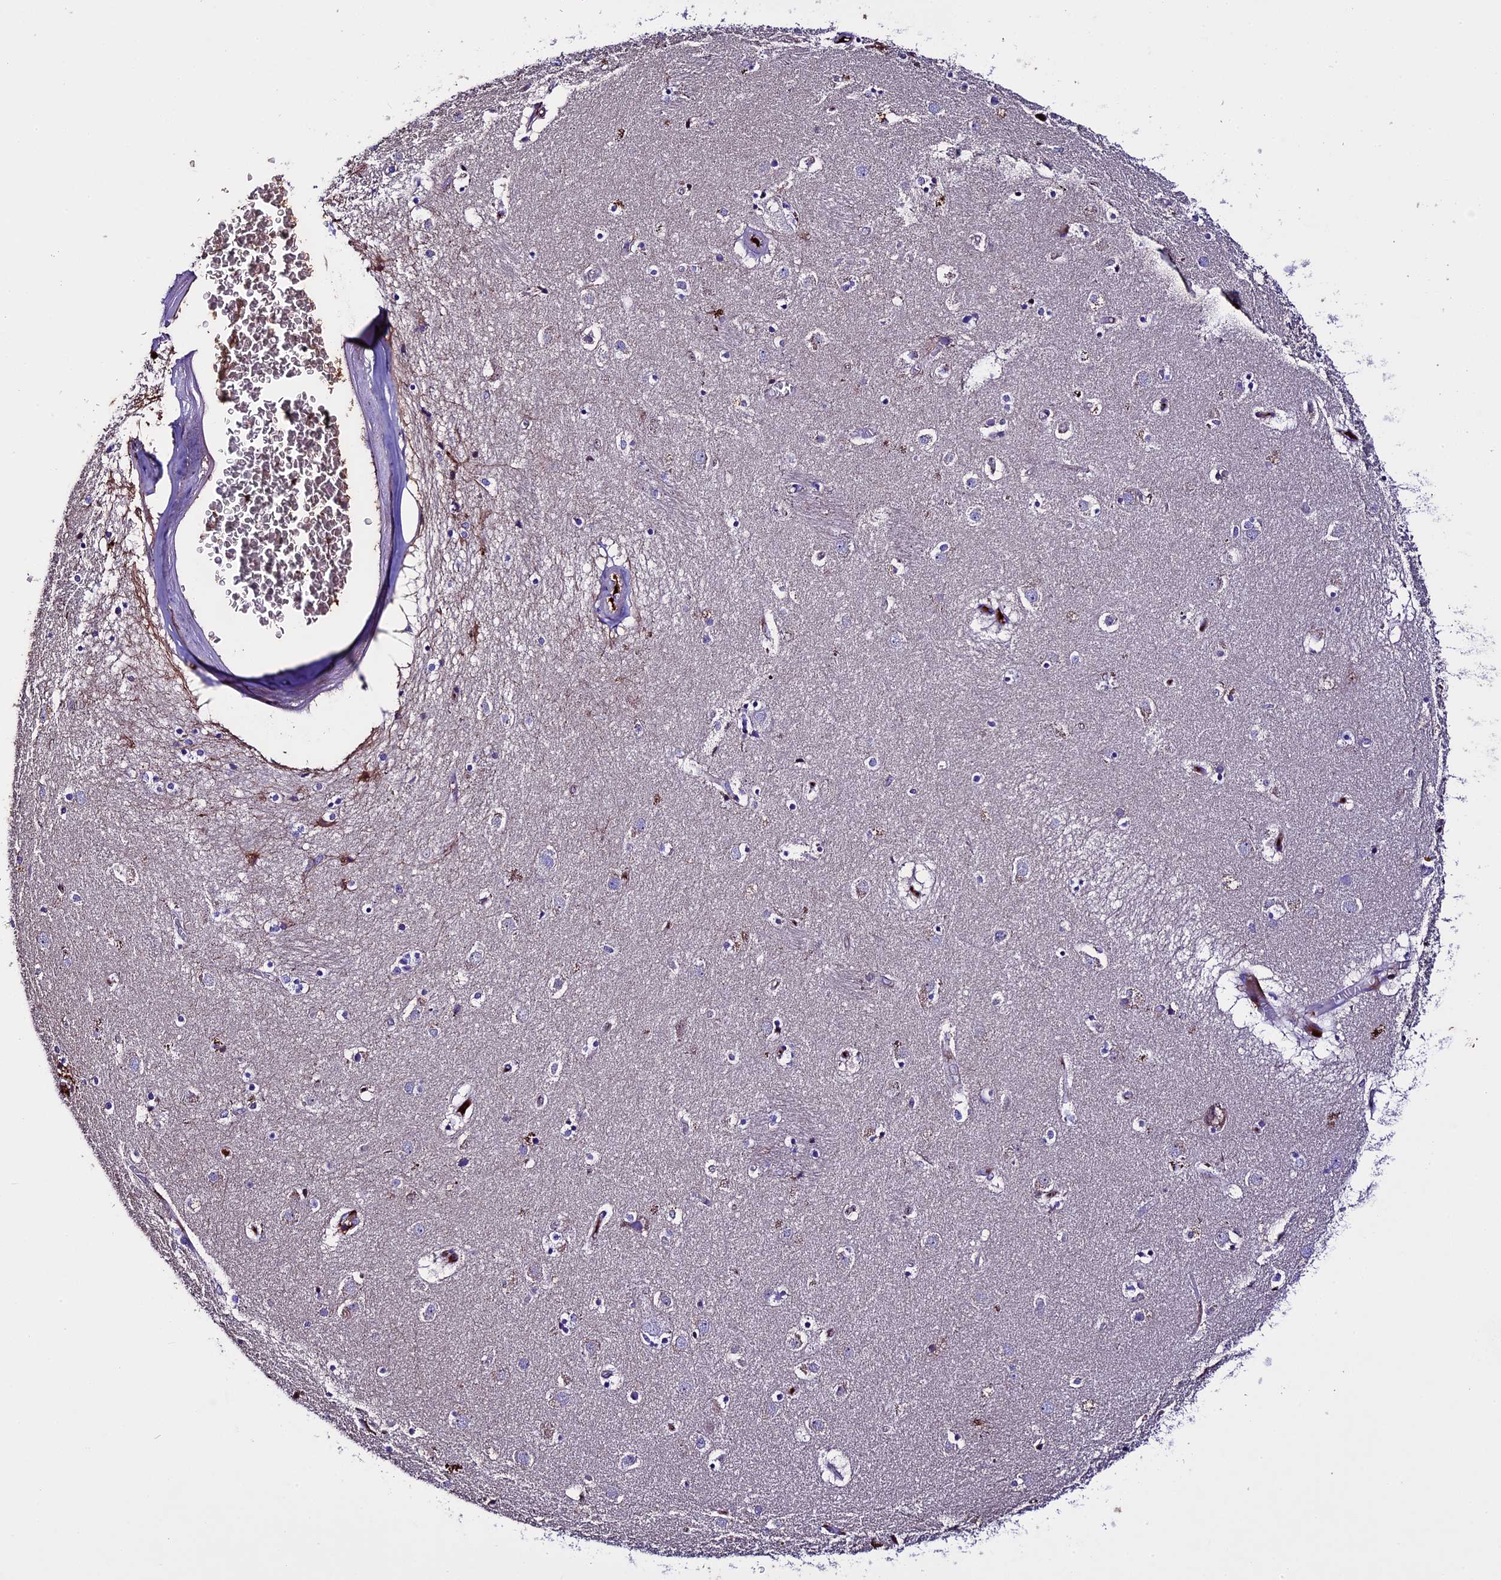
{"staining": {"intensity": "negative", "quantity": "none", "location": "none"}, "tissue": "caudate", "cell_type": "Glial cells", "image_type": "normal", "snomed": [{"axis": "morphology", "description": "Normal tissue, NOS"}, {"axis": "topography", "description": "Lateral ventricle wall"}], "caption": "IHC histopathology image of benign caudate: caudate stained with DAB (3,3'-diaminobenzidine) demonstrates no significant protein positivity in glial cells.", "gene": "TCP11L2", "patient": {"sex": "male", "age": 70}}